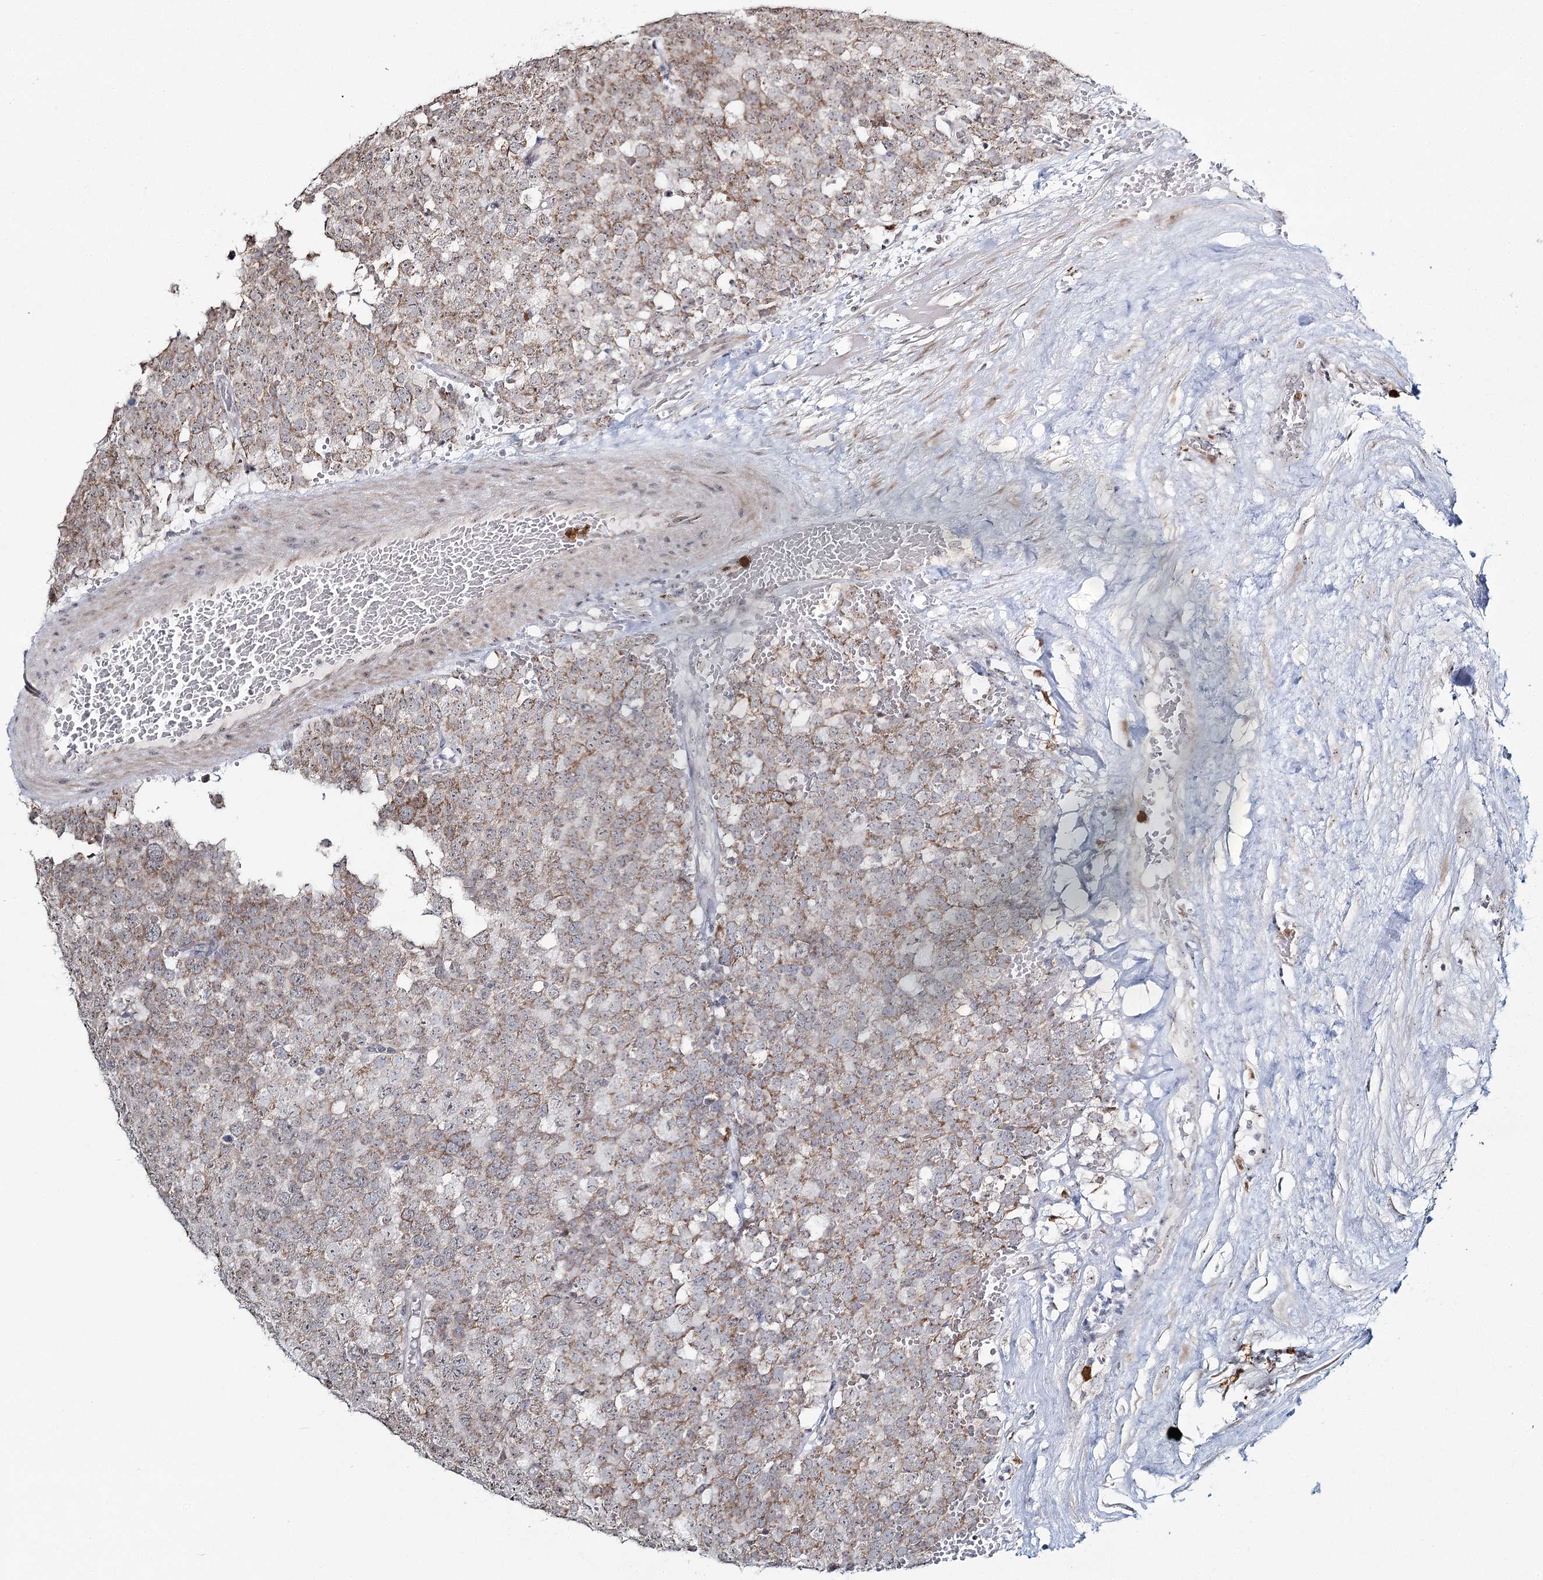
{"staining": {"intensity": "moderate", "quantity": ">75%", "location": "cytoplasmic/membranous"}, "tissue": "testis cancer", "cell_type": "Tumor cells", "image_type": "cancer", "snomed": [{"axis": "morphology", "description": "Seminoma, NOS"}, {"axis": "topography", "description": "Testis"}], "caption": "Testis cancer stained for a protein shows moderate cytoplasmic/membranous positivity in tumor cells. The protein is shown in brown color, while the nuclei are stained blue.", "gene": "ATAD1", "patient": {"sex": "male", "age": 71}}